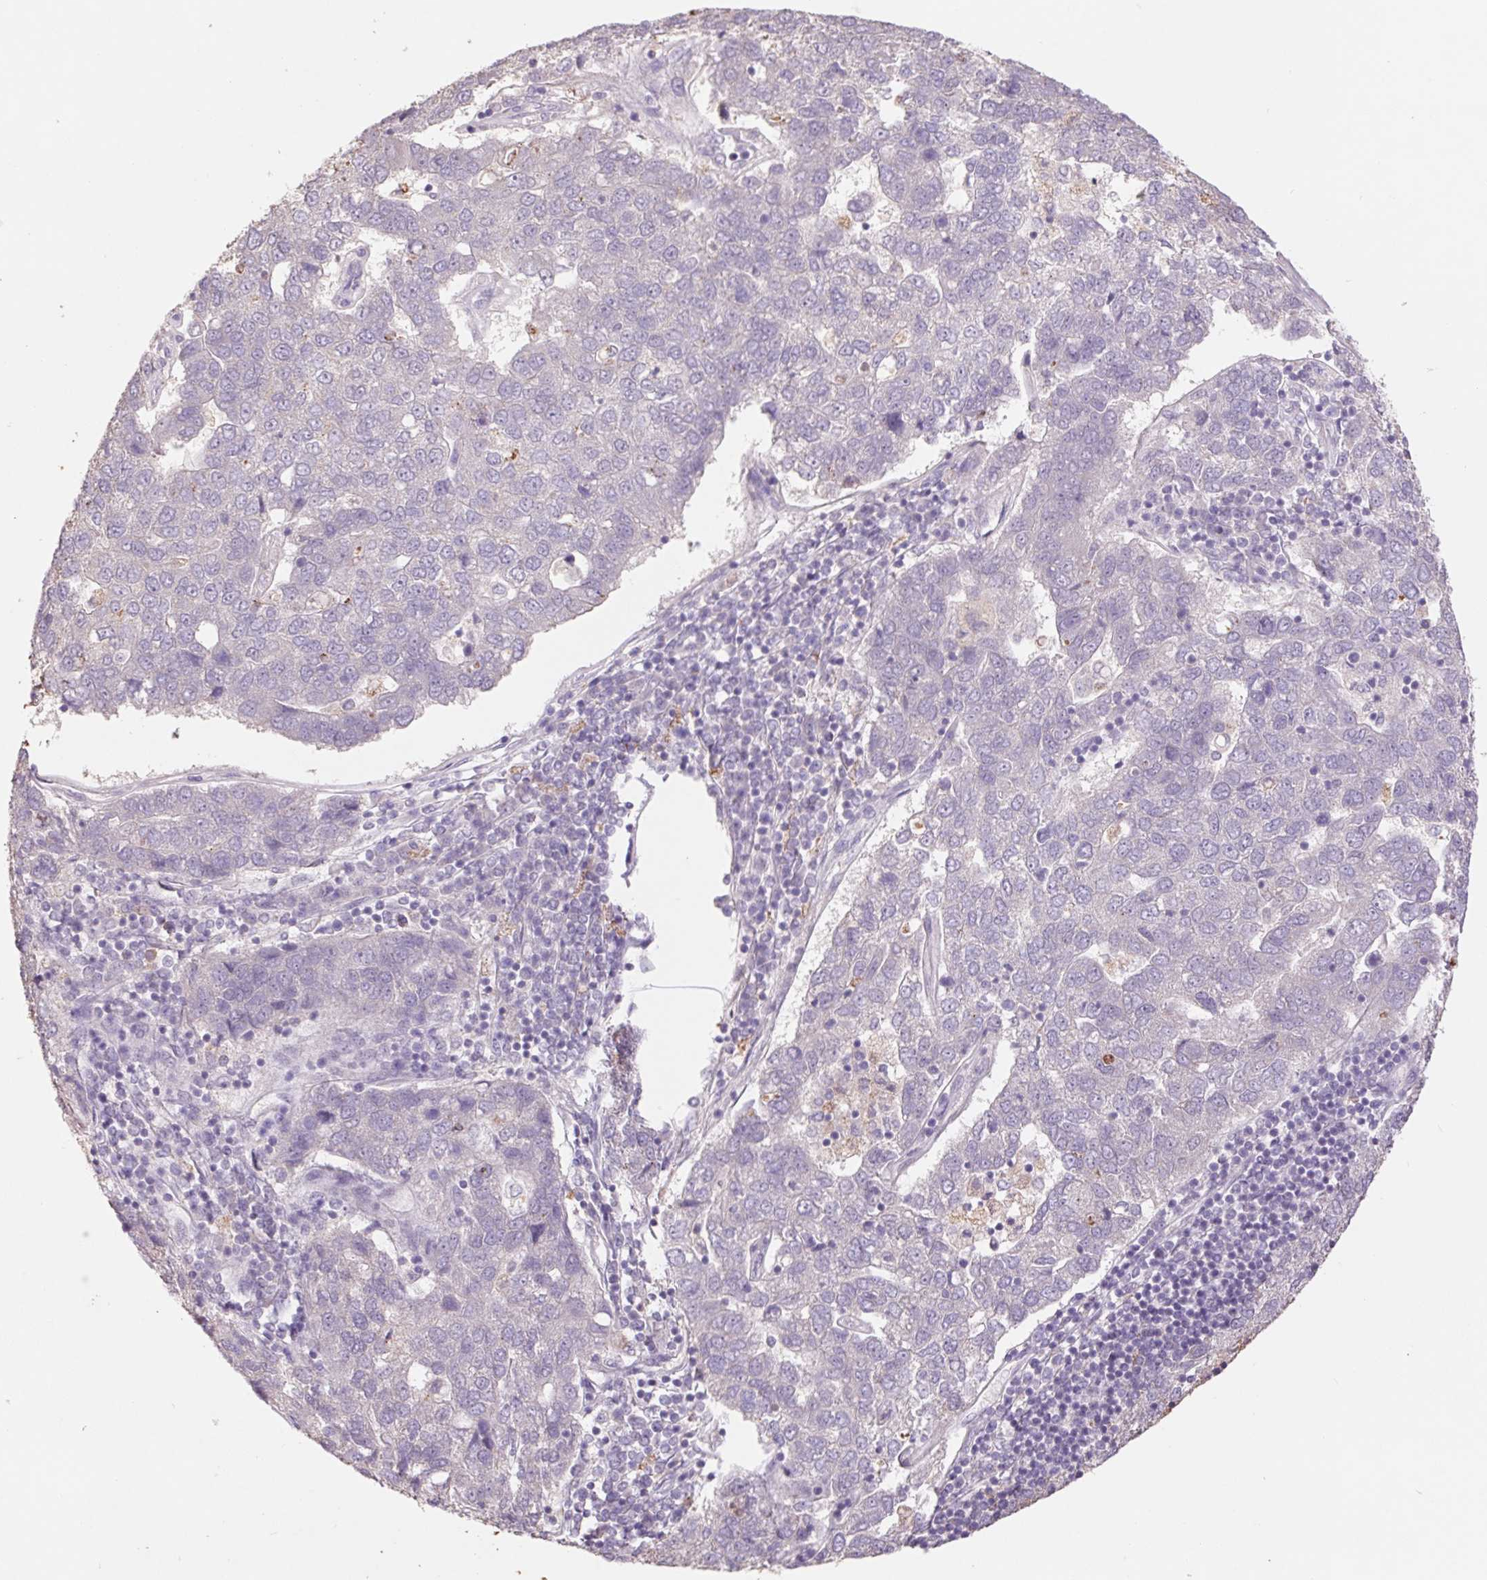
{"staining": {"intensity": "negative", "quantity": "none", "location": "none"}, "tissue": "pancreatic cancer", "cell_type": "Tumor cells", "image_type": "cancer", "snomed": [{"axis": "morphology", "description": "Adenocarcinoma, NOS"}, {"axis": "topography", "description": "Pancreas"}], "caption": "Photomicrograph shows no significant protein expression in tumor cells of pancreatic cancer (adenocarcinoma).", "gene": "GRM2", "patient": {"sex": "female", "age": 61}}